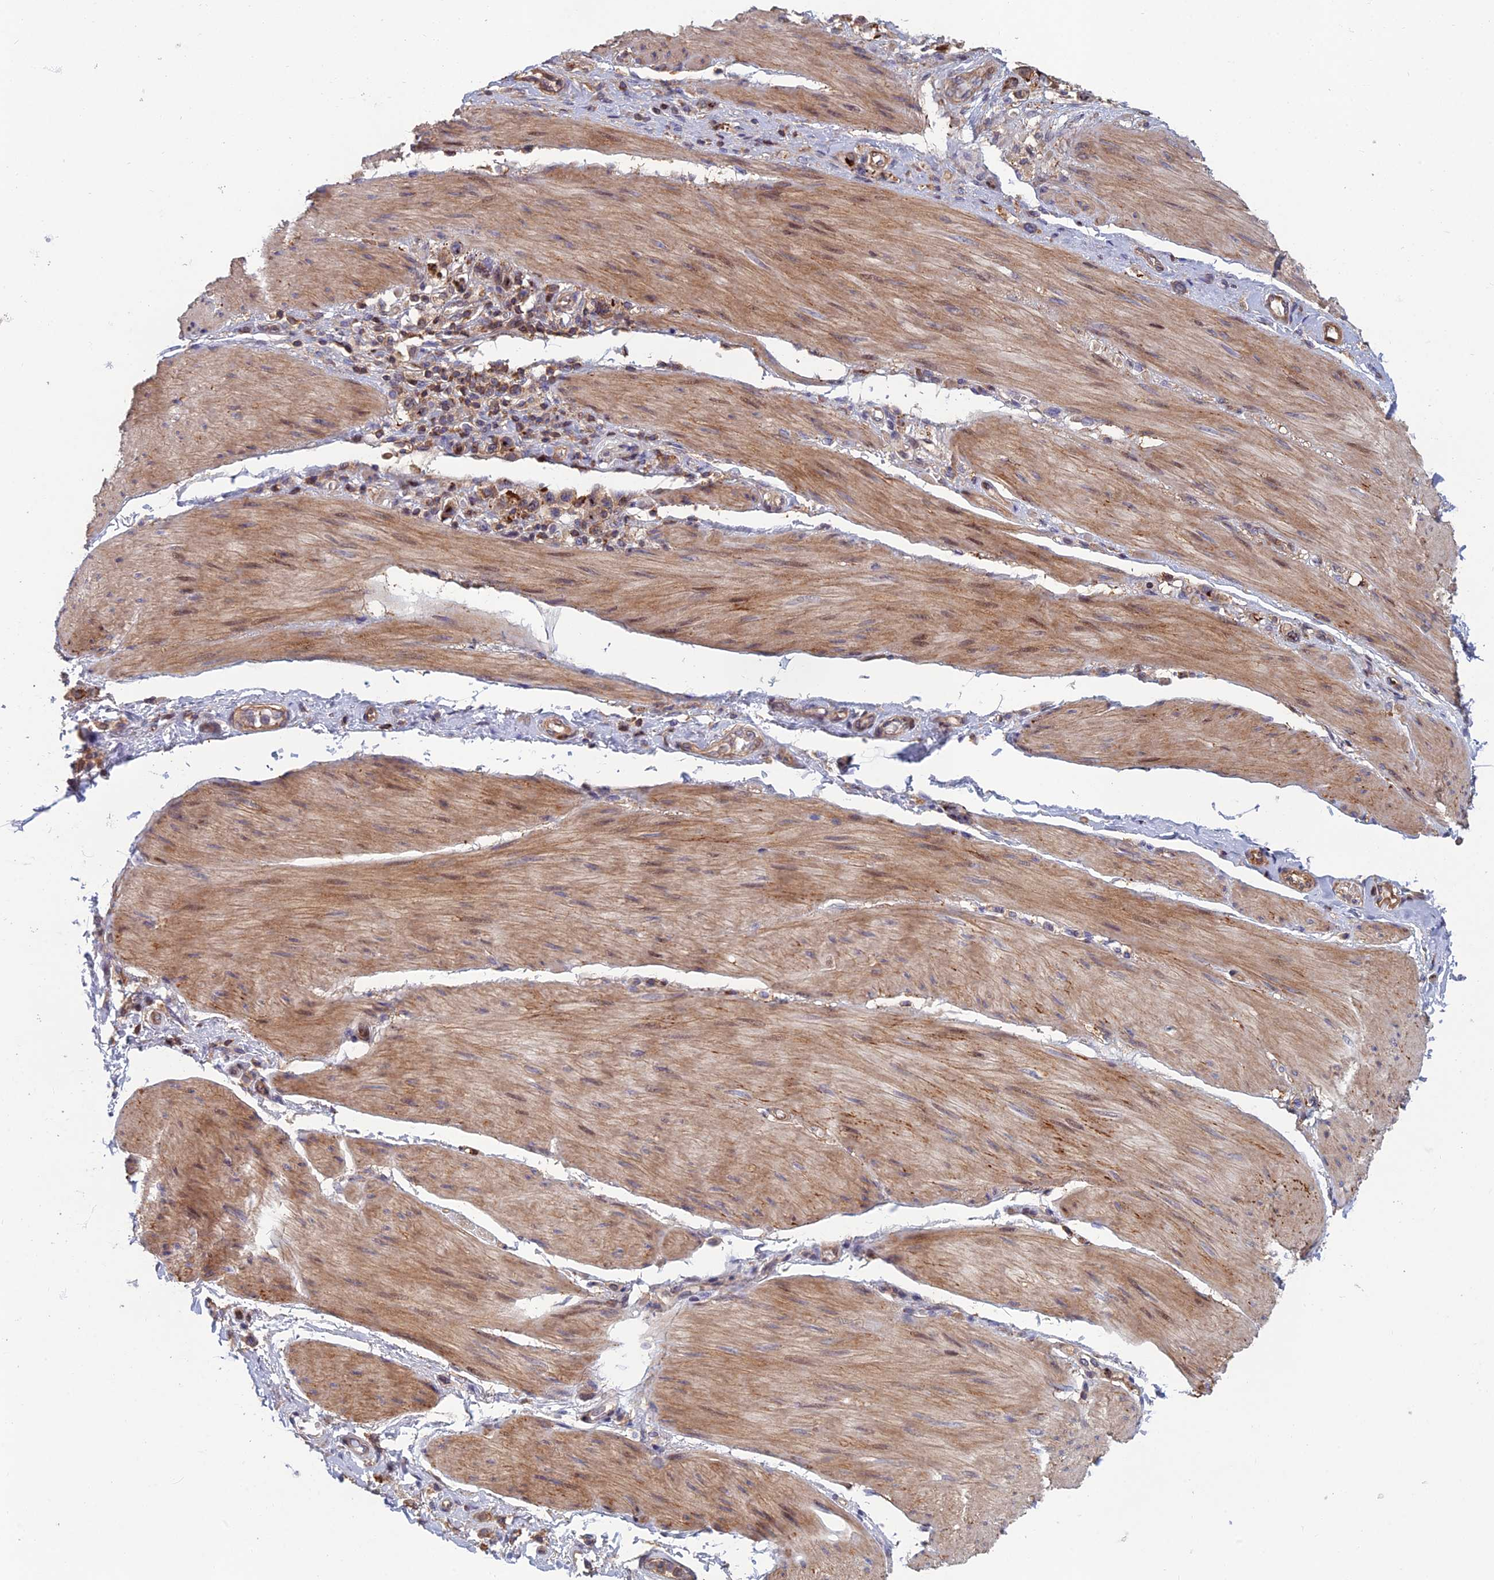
{"staining": {"intensity": "weak", "quantity": ">75%", "location": "cytoplasmic/membranous"}, "tissue": "stomach cancer", "cell_type": "Tumor cells", "image_type": "cancer", "snomed": [{"axis": "morphology", "description": "Adenocarcinoma, NOS"}, {"axis": "topography", "description": "Stomach"}], "caption": "Immunohistochemistry of human adenocarcinoma (stomach) displays low levels of weak cytoplasmic/membranous positivity in about >75% of tumor cells. (IHC, brightfield microscopy, high magnification).", "gene": "C15orf62", "patient": {"sex": "female", "age": 65}}